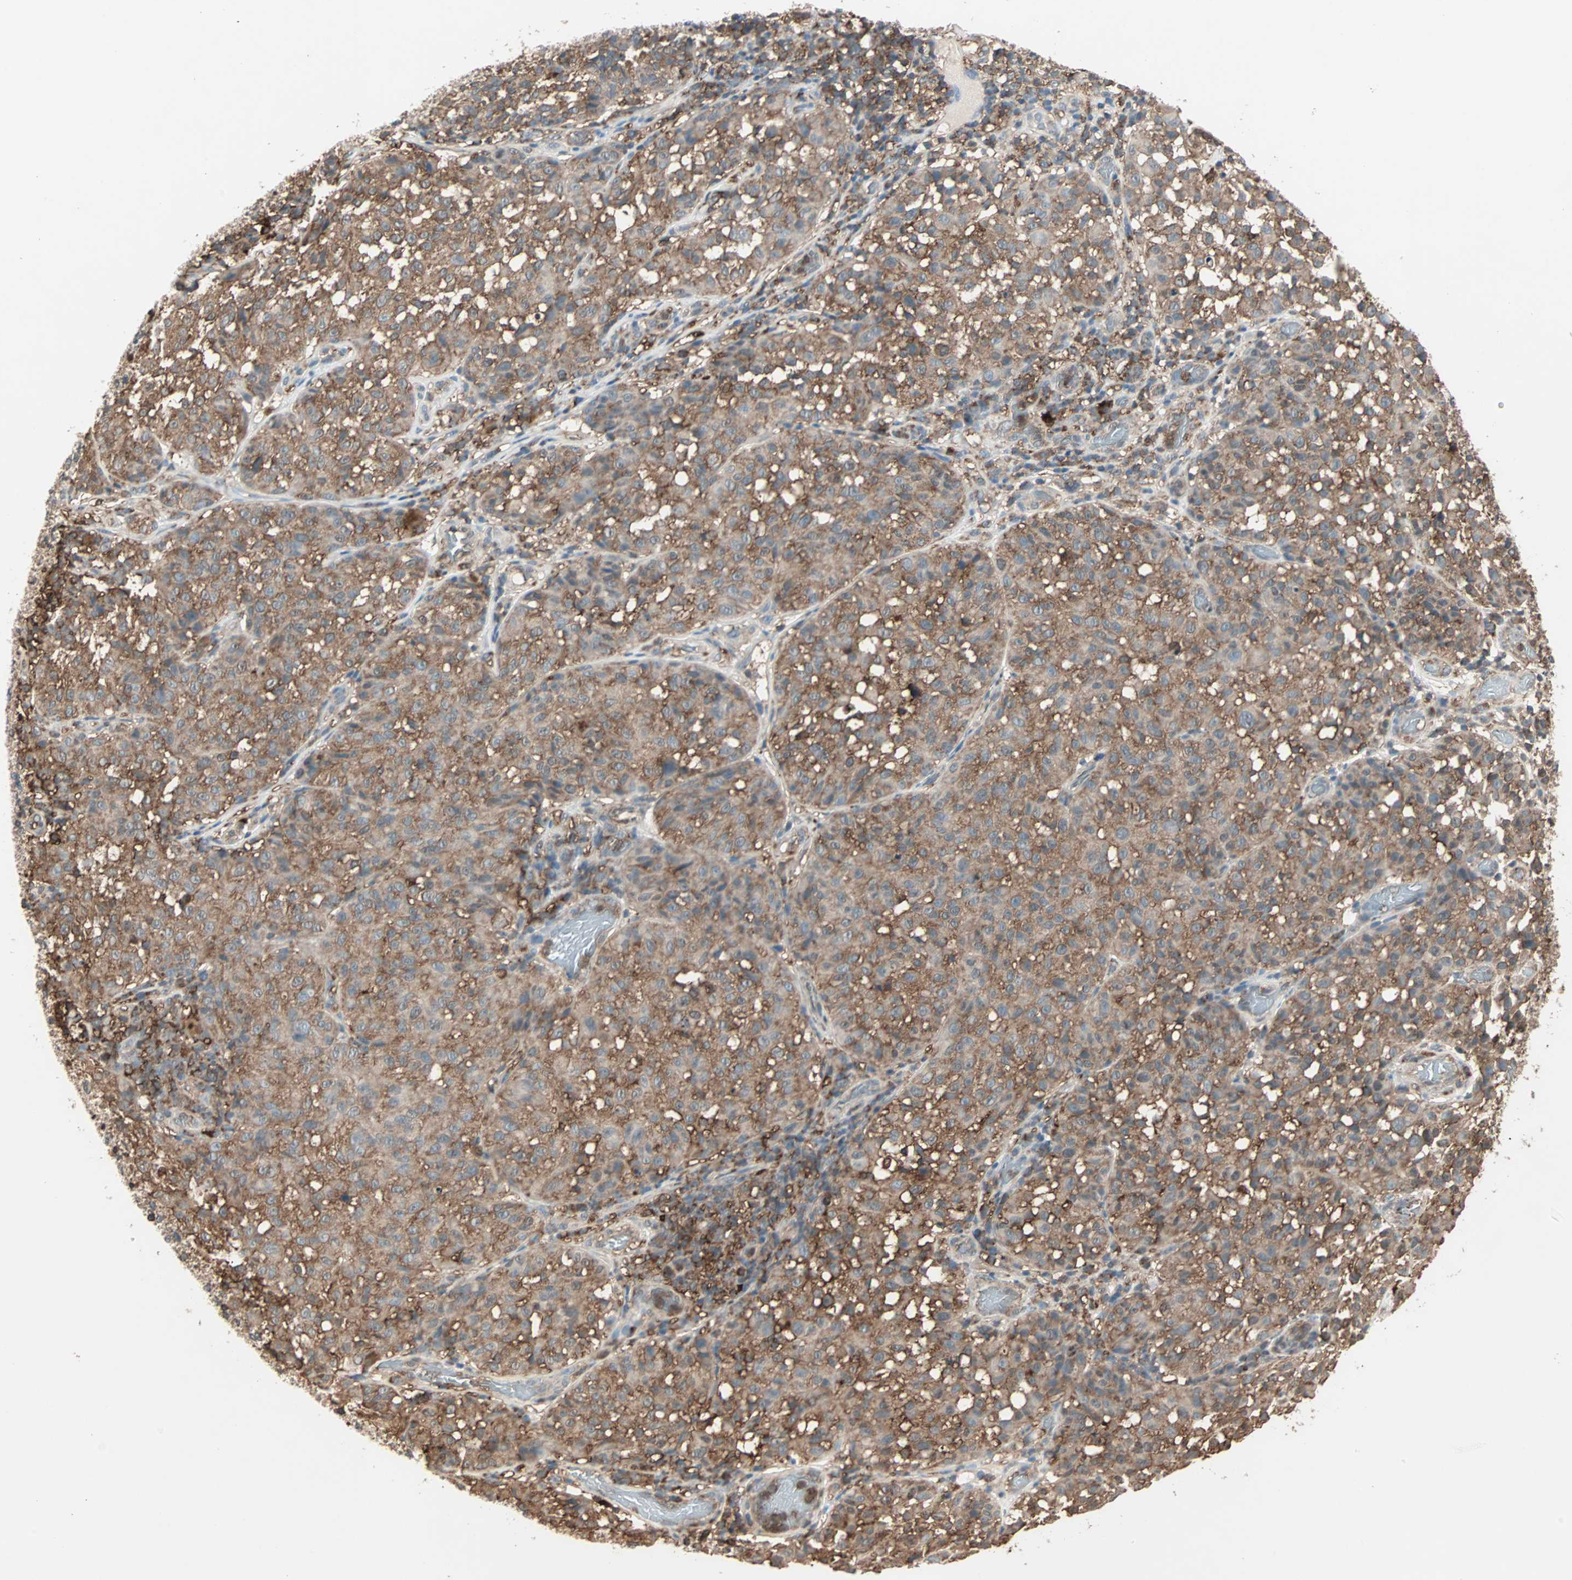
{"staining": {"intensity": "moderate", "quantity": ">75%", "location": "cytoplasmic/membranous"}, "tissue": "melanoma", "cell_type": "Tumor cells", "image_type": "cancer", "snomed": [{"axis": "morphology", "description": "Malignant melanoma, NOS"}, {"axis": "topography", "description": "Skin"}], "caption": "Brown immunohistochemical staining in human malignant melanoma reveals moderate cytoplasmic/membranous staining in approximately >75% of tumor cells.", "gene": "MMP3", "patient": {"sex": "female", "age": 46}}